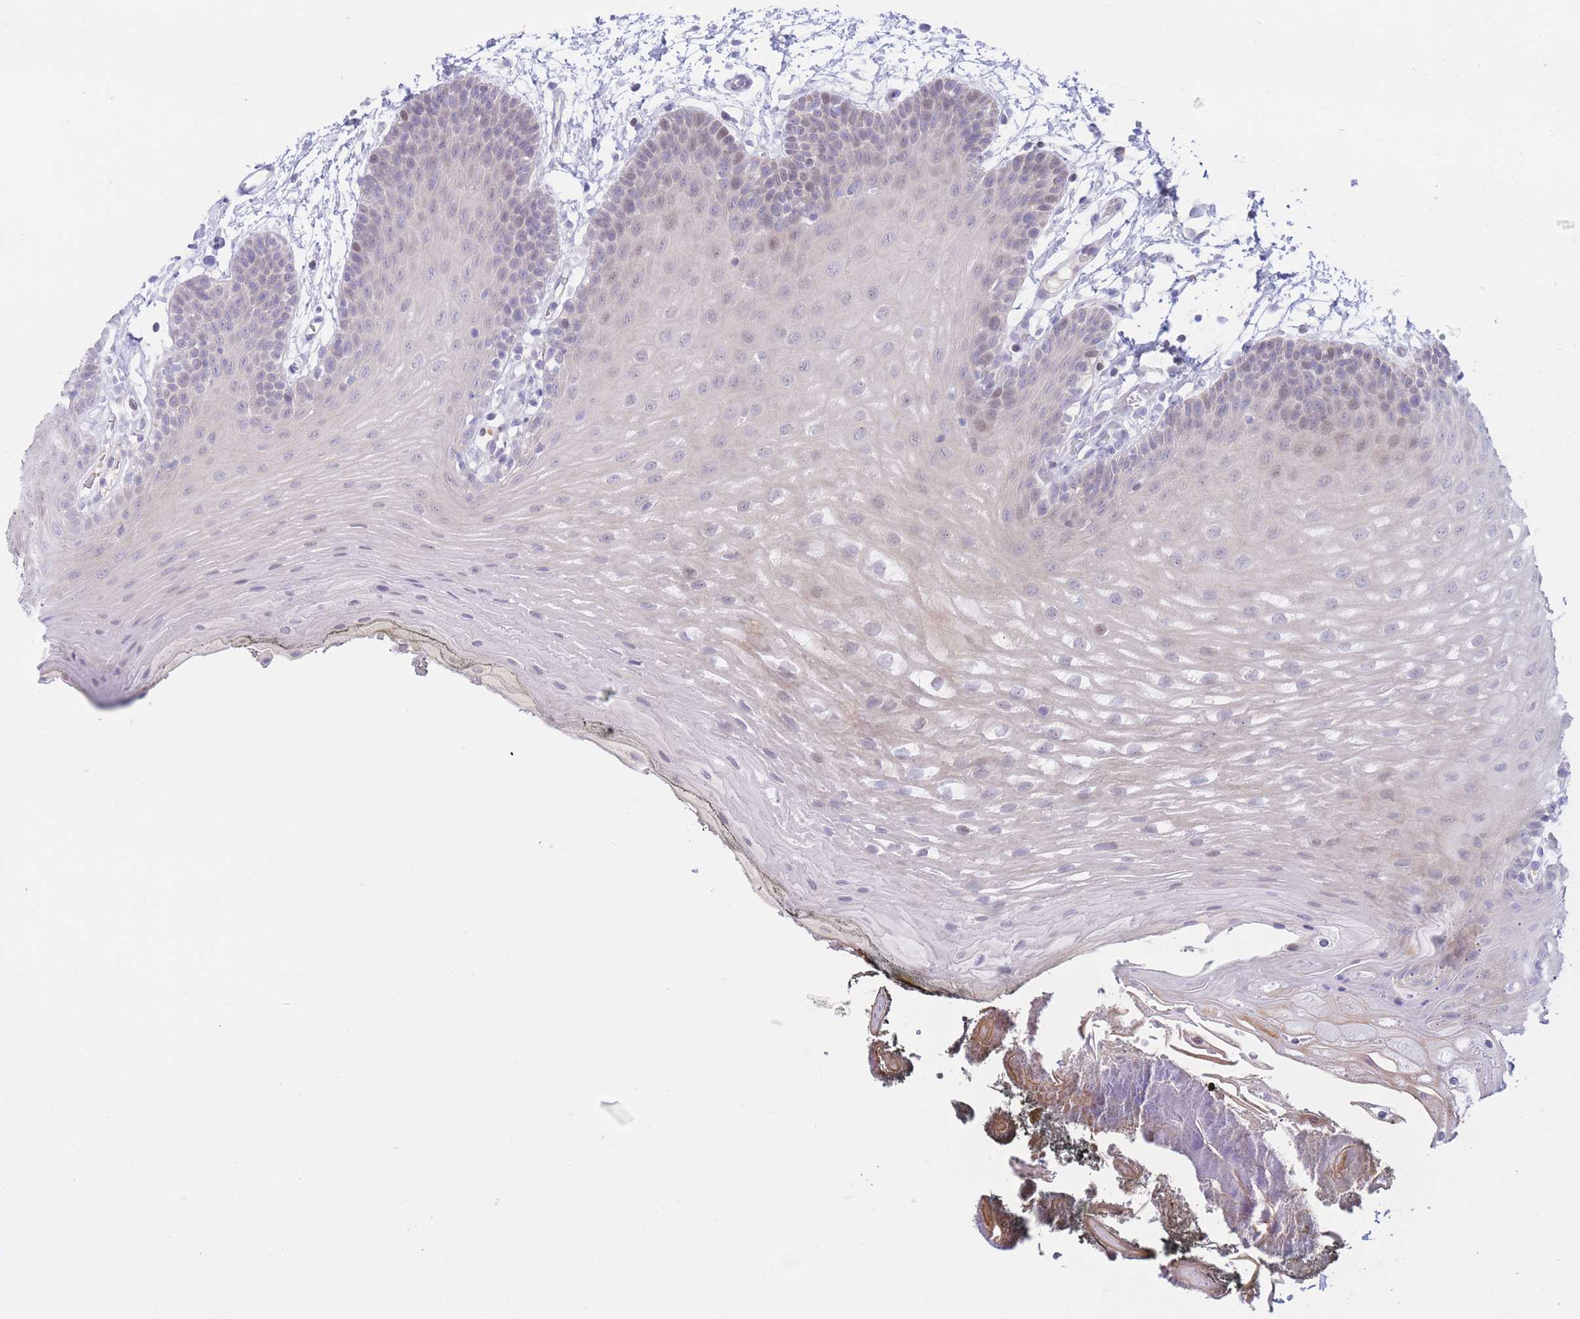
{"staining": {"intensity": "negative", "quantity": "none", "location": "none"}, "tissue": "oral mucosa", "cell_type": "Squamous epithelial cells", "image_type": "normal", "snomed": [{"axis": "morphology", "description": "Normal tissue, NOS"}, {"axis": "morphology", "description": "Squamous cell carcinoma, NOS"}, {"axis": "topography", "description": "Oral tissue"}, {"axis": "topography", "description": "Head-Neck"}], "caption": "Immunohistochemistry (IHC) image of benign human oral mucosa stained for a protein (brown), which shows no expression in squamous epithelial cells.", "gene": "RPL39L", "patient": {"sex": "female", "age": 81}}